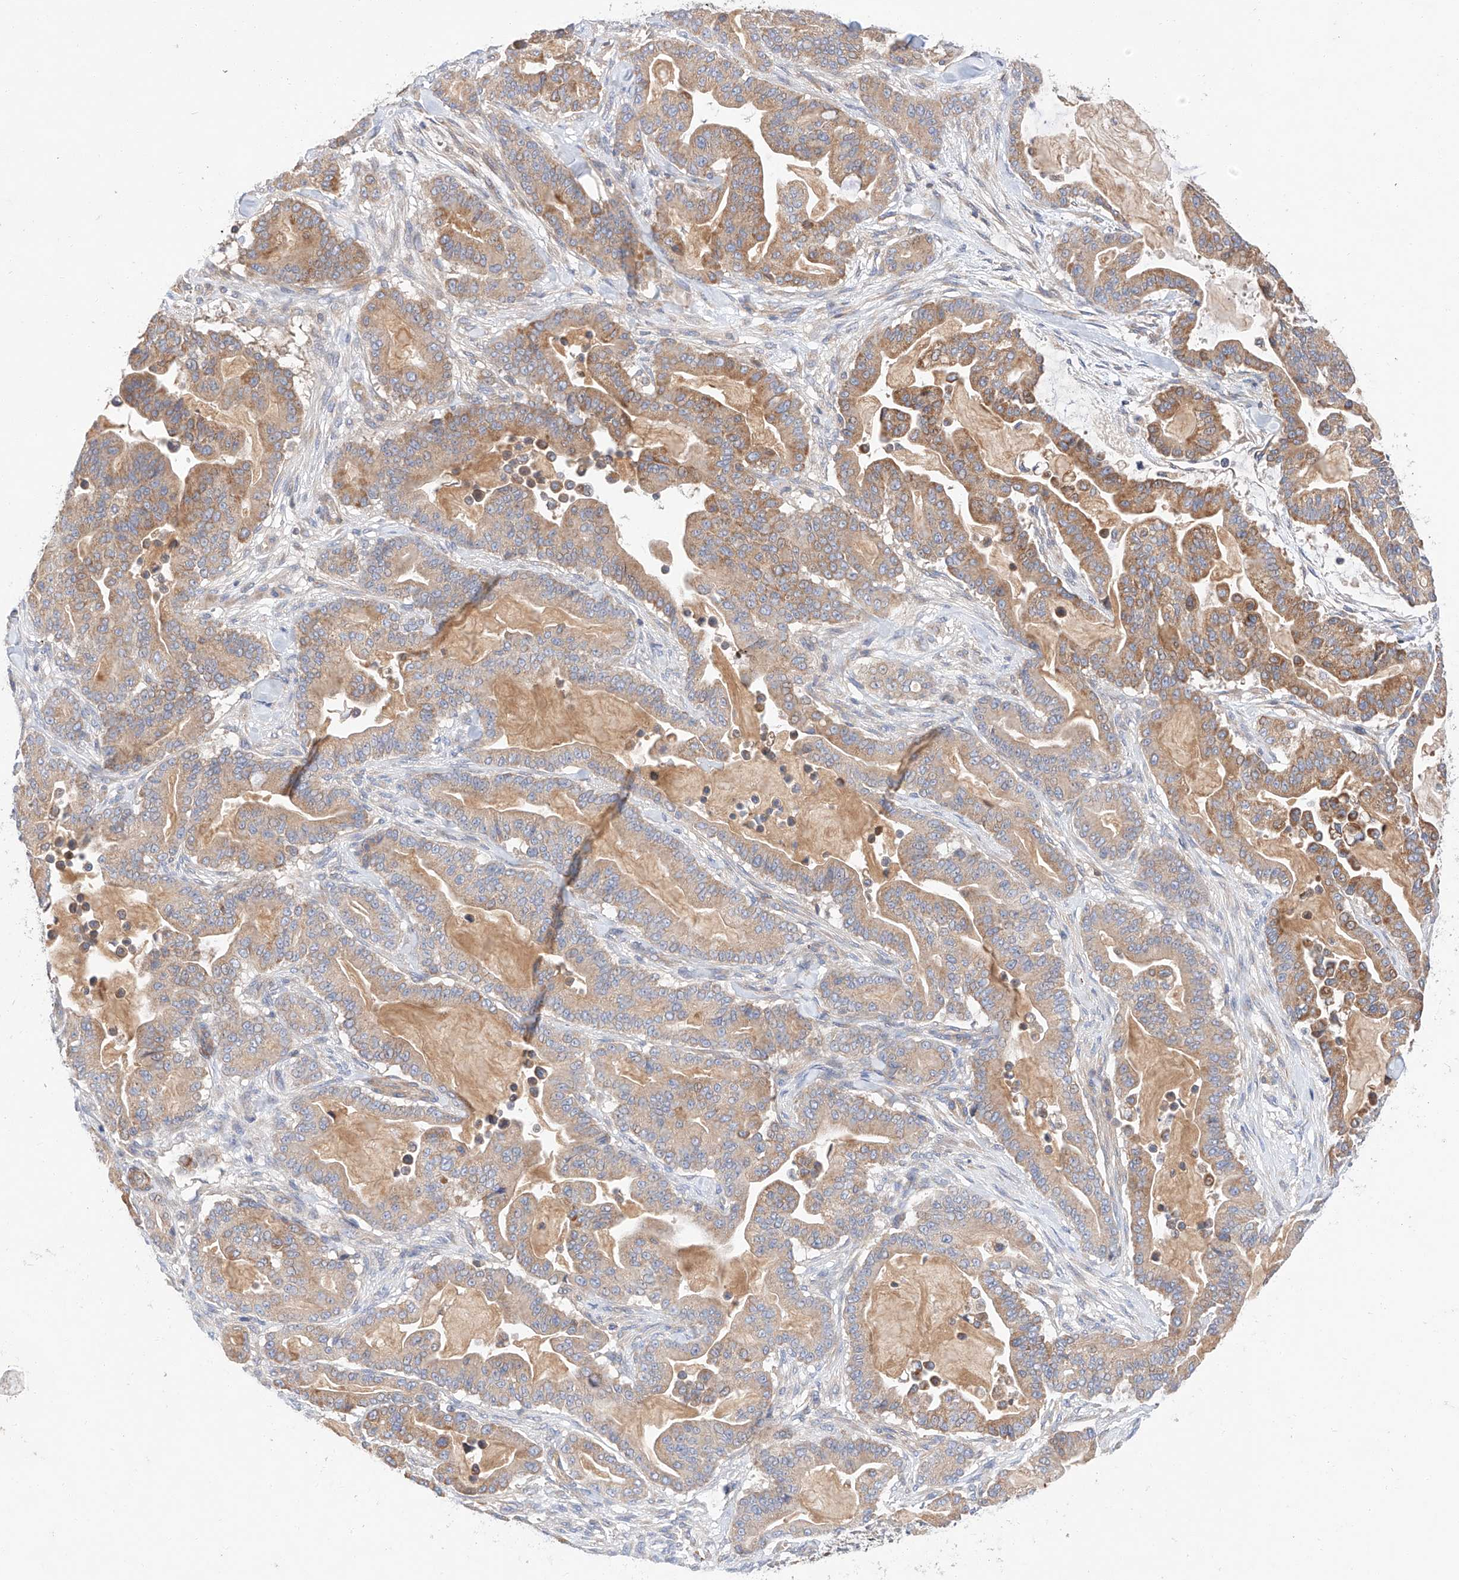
{"staining": {"intensity": "moderate", "quantity": ">75%", "location": "cytoplasmic/membranous"}, "tissue": "pancreatic cancer", "cell_type": "Tumor cells", "image_type": "cancer", "snomed": [{"axis": "morphology", "description": "Adenocarcinoma, NOS"}, {"axis": "topography", "description": "Pancreas"}], "caption": "Protein expression analysis of pancreatic cancer (adenocarcinoma) displays moderate cytoplasmic/membranous positivity in about >75% of tumor cells.", "gene": "C6orf118", "patient": {"sex": "male", "age": 63}}